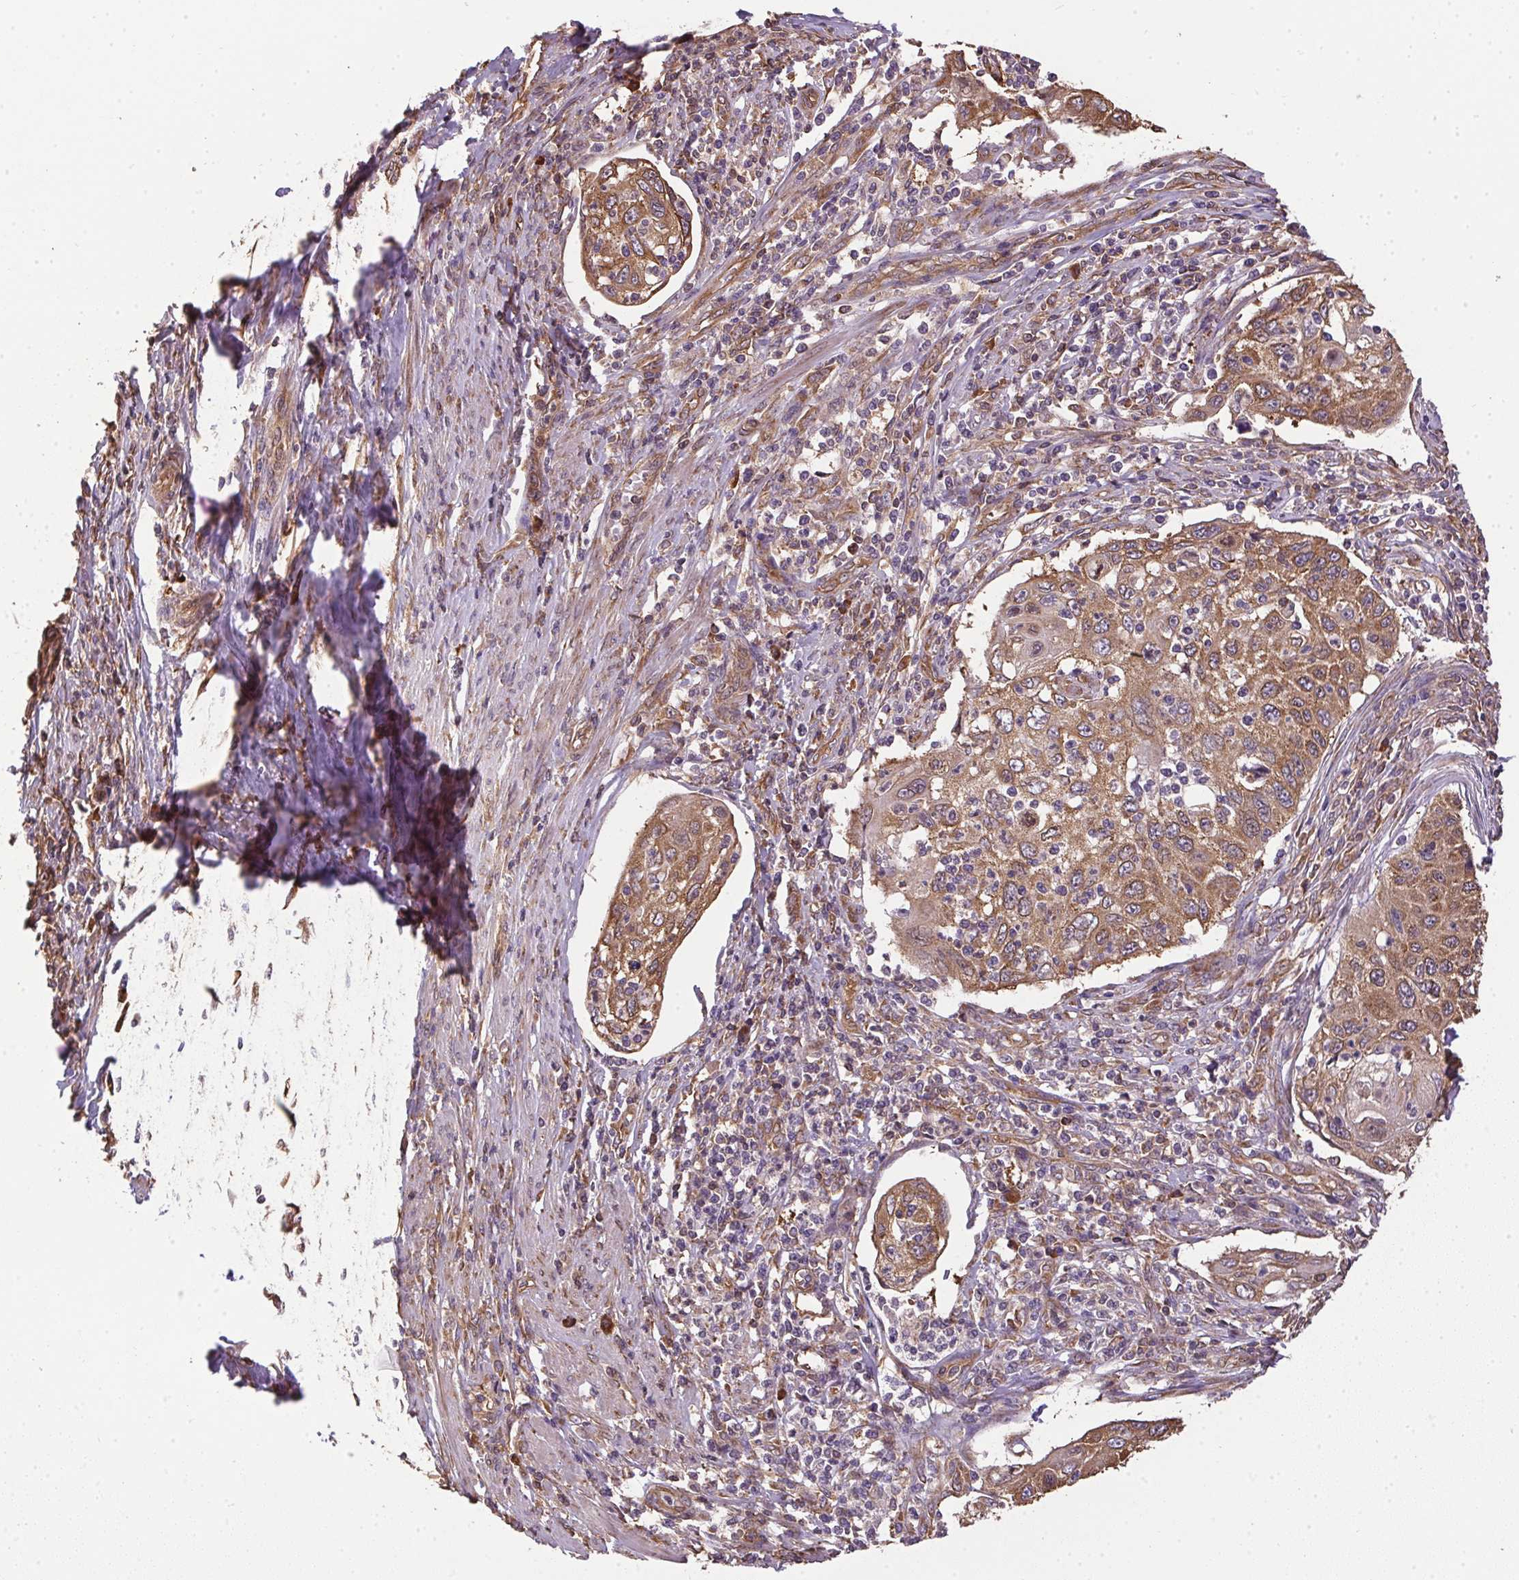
{"staining": {"intensity": "moderate", "quantity": ">75%", "location": "cytoplasmic/membranous"}, "tissue": "cervical cancer", "cell_type": "Tumor cells", "image_type": "cancer", "snomed": [{"axis": "morphology", "description": "Squamous cell carcinoma, NOS"}, {"axis": "topography", "description": "Cervix"}], "caption": "DAB (3,3'-diaminobenzidine) immunohistochemical staining of human squamous cell carcinoma (cervical) reveals moderate cytoplasmic/membranous protein positivity in about >75% of tumor cells. The staining was performed using DAB, with brown indicating positive protein expression. Nuclei are stained blue with hematoxylin.", "gene": "EIF2S1", "patient": {"sex": "female", "age": 70}}